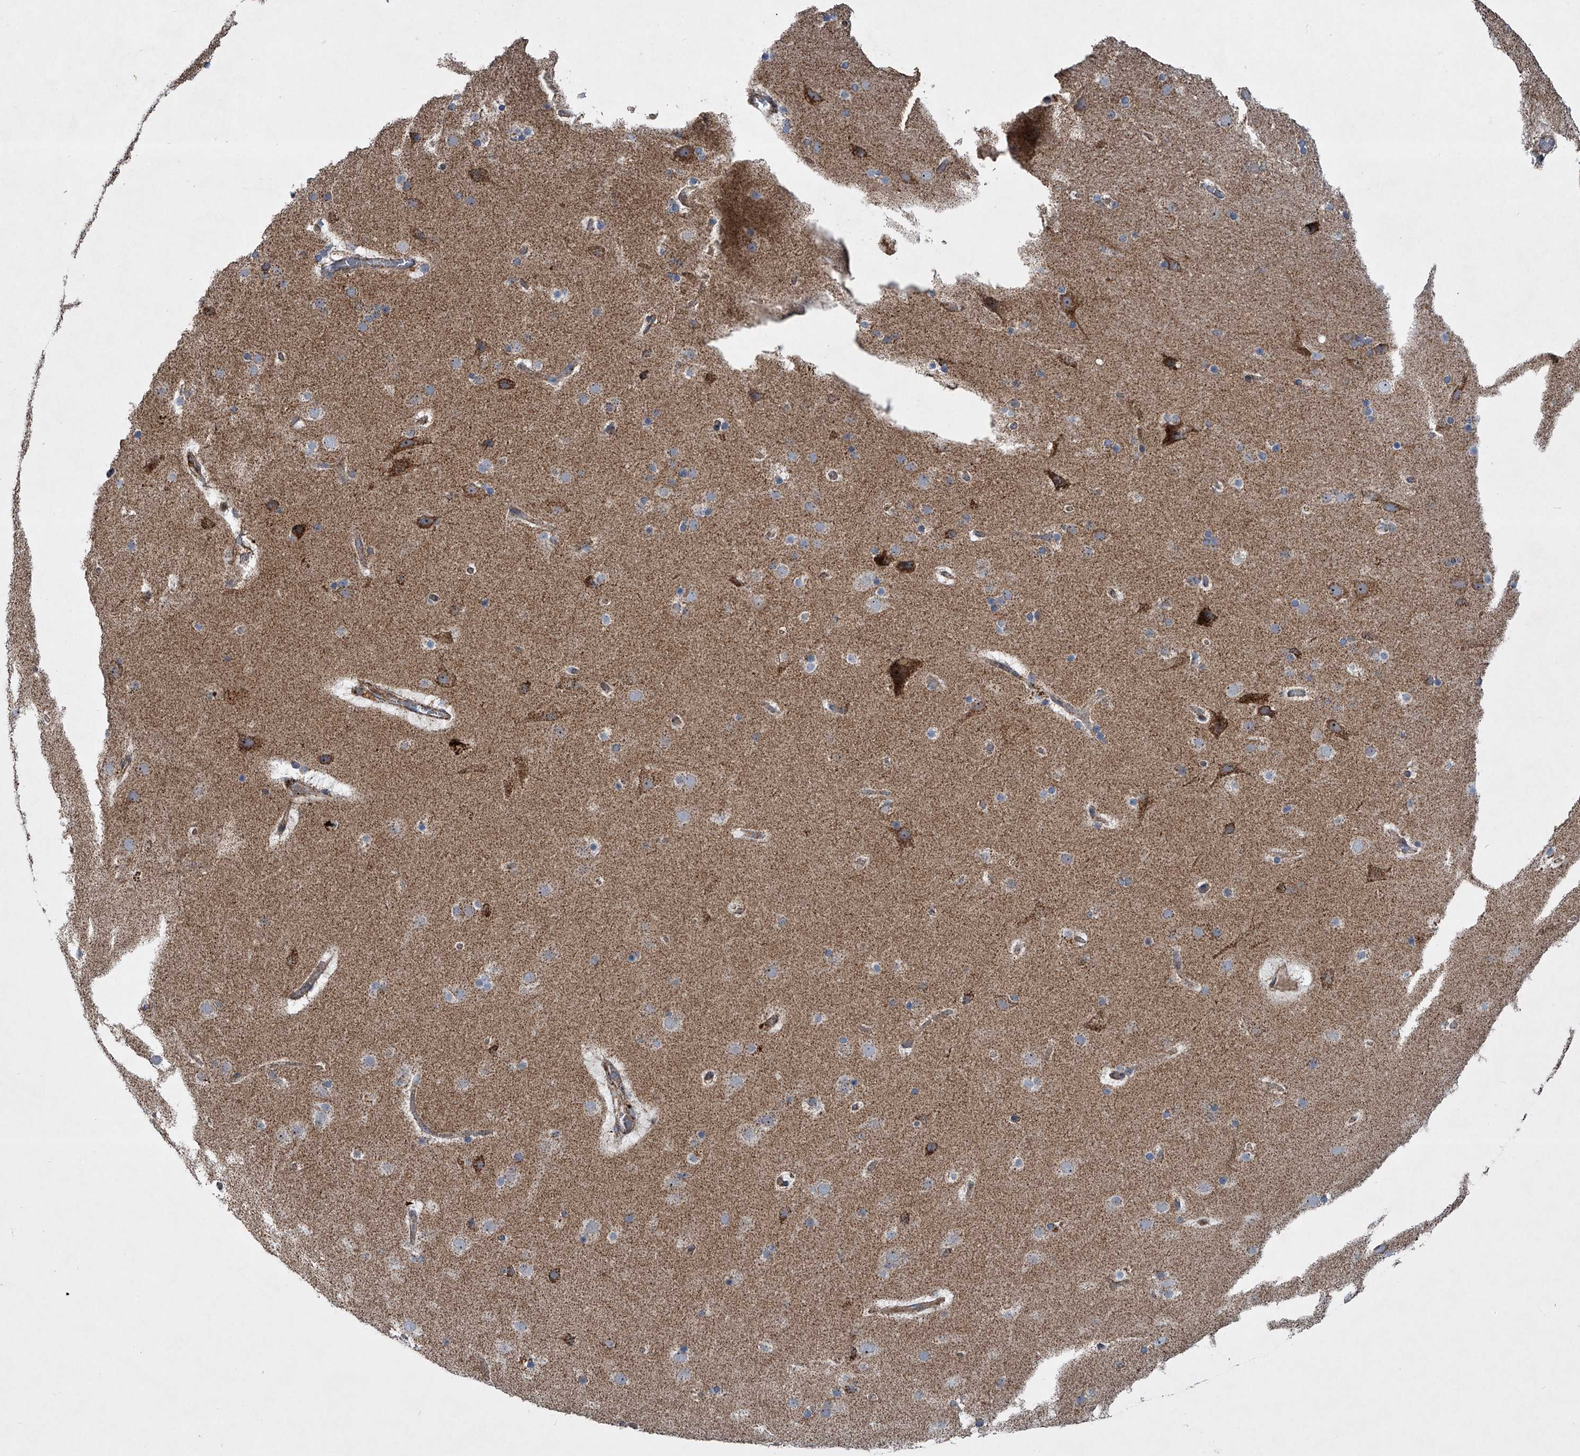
{"staining": {"intensity": "moderate", "quantity": ">75%", "location": "cytoplasmic/membranous"}, "tissue": "cerebral cortex", "cell_type": "Endothelial cells", "image_type": "normal", "snomed": [{"axis": "morphology", "description": "Normal tissue, NOS"}, {"axis": "topography", "description": "Cerebral cortex"}], "caption": "This image exhibits immunohistochemistry (IHC) staining of benign cerebral cortex, with medium moderate cytoplasmic/membranous positivity in about >75% of endothelial cells.", "gene": "STRADA", "patient": {"sex": "male", "age": 57}}